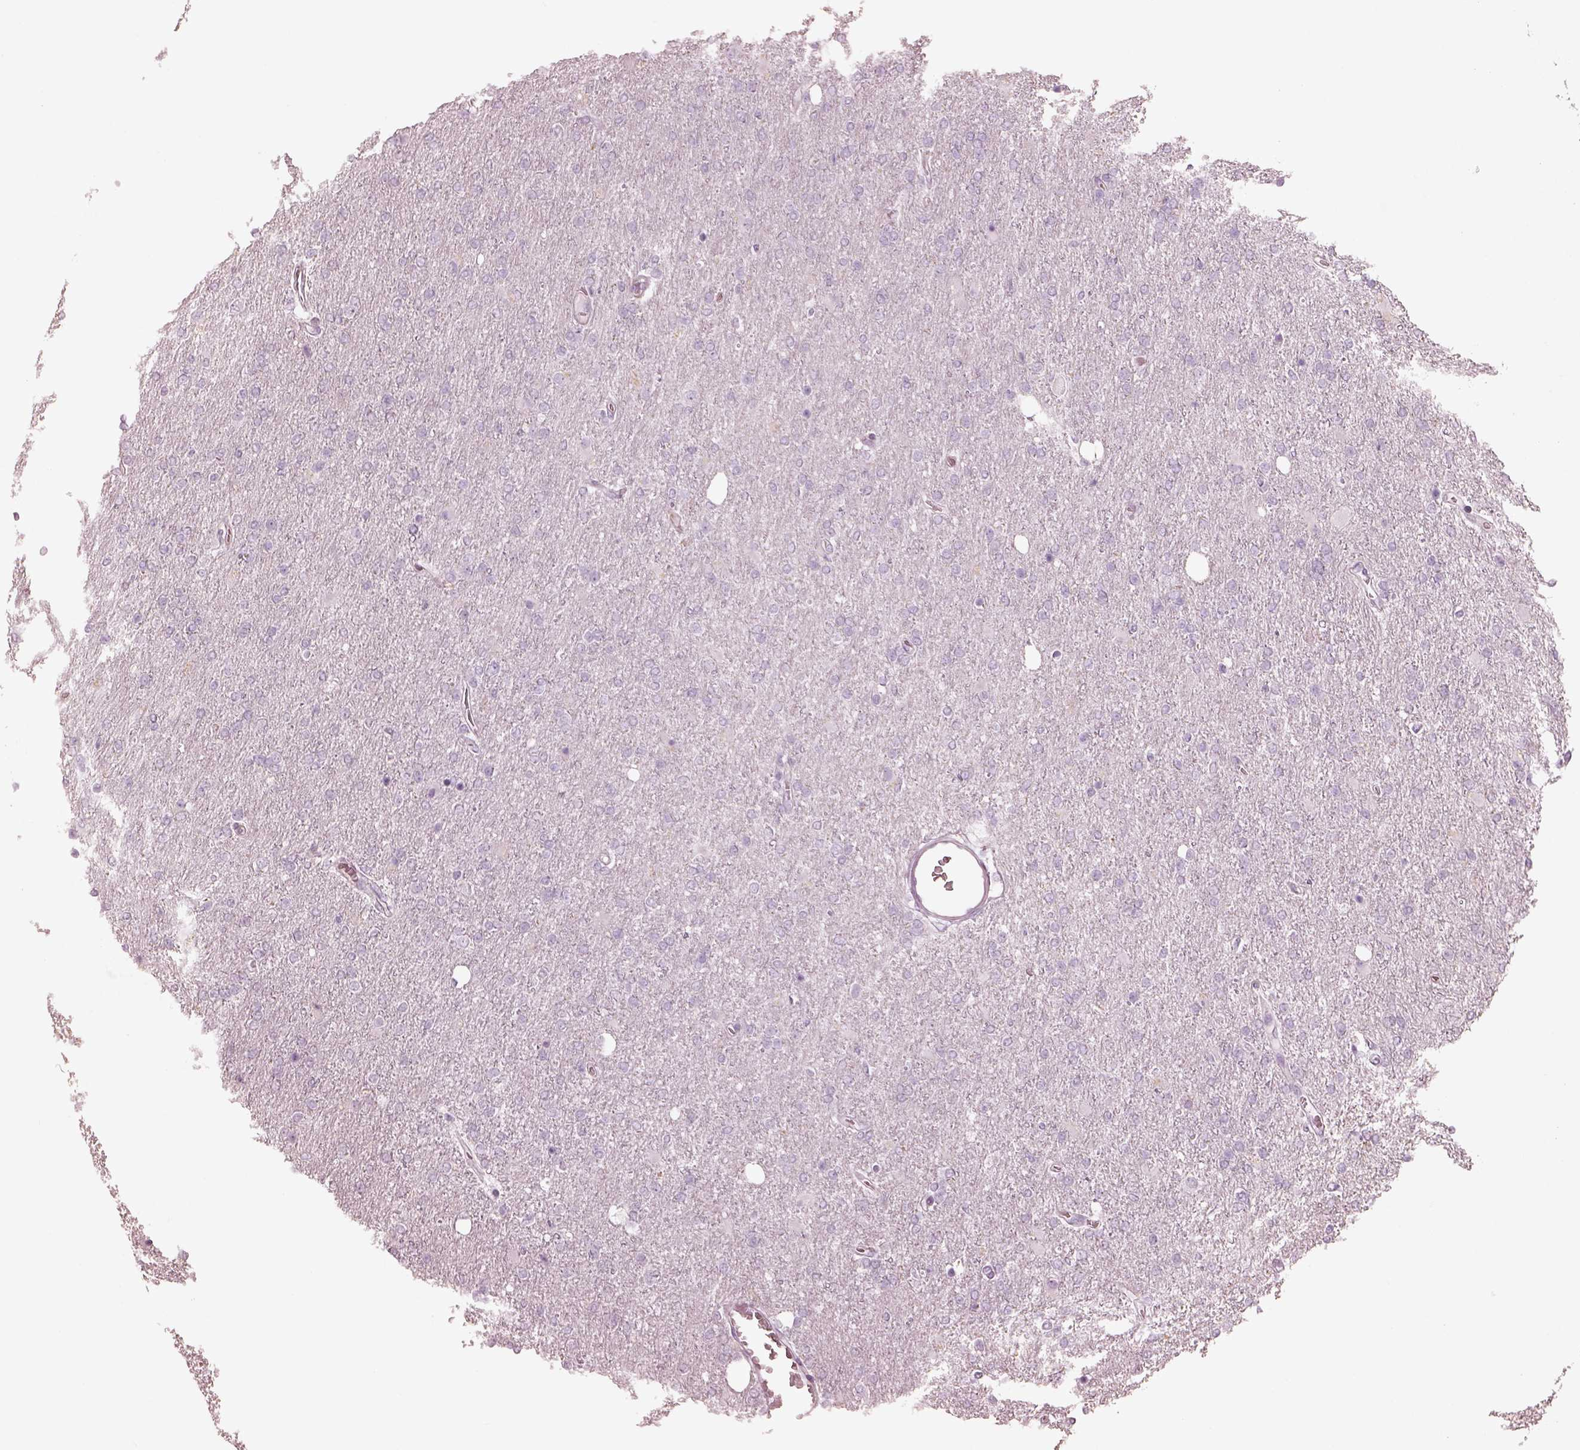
{"staining": {"intensity": "negative", "quantity": "none", "location": "none"}, "tissue": "glioma", "cell_type": "Tumor cells", "image_type": "cancer", "snomed": [{"axis": "morphology", "description": "Glioma, malignant, High grade"}, {"axis": "topography", "description": "Cerebral cortex"}], "caption": "The photomicrograph reveals no significant expression in tumor cells of glioma.", "gene": "OPN4", "patient": {"sex": "male", "age": 70}}